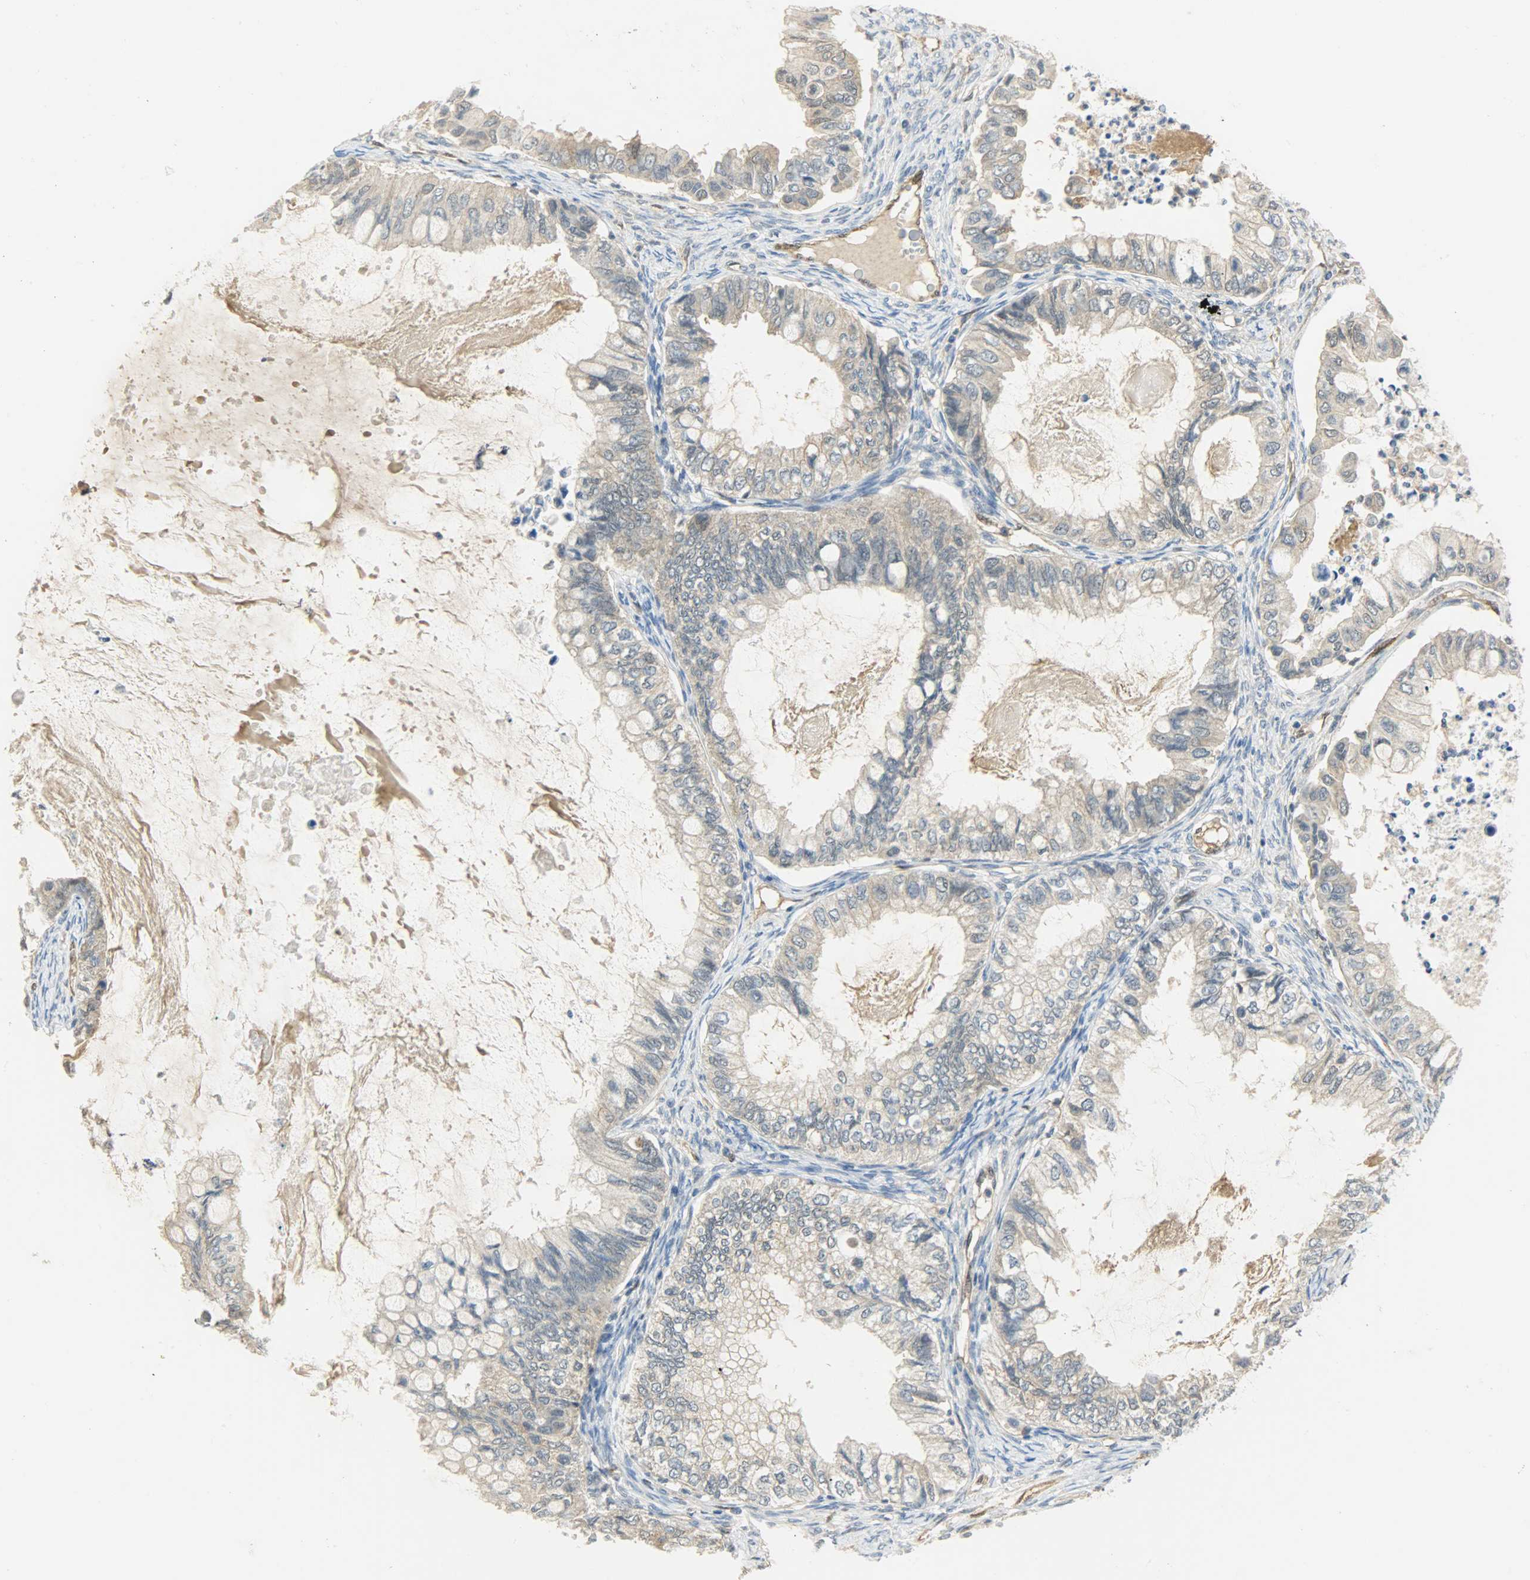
{"staining": {"intensity": "weak", "quantity": "25%-75%", "location": "cytoplasmic/membranous"}, "tissue": "ovarian cancer", "cell_type": "Tumor cells", "image_type": "cancer", "snomed": [{"axis": "morphology", "description": "Cystadenocarcinoma, mucinous, NOS"}, {"axis": "topography", "description": "Ovary"}], "caption": "Weak cytoplasmic/membranous expression for a protein is appreciated in about 25%-75% of tumor cells of ovarian cancer using IHC.", "gene": "FKBP1A", "patient": {"sex": "female", "age": 80}}